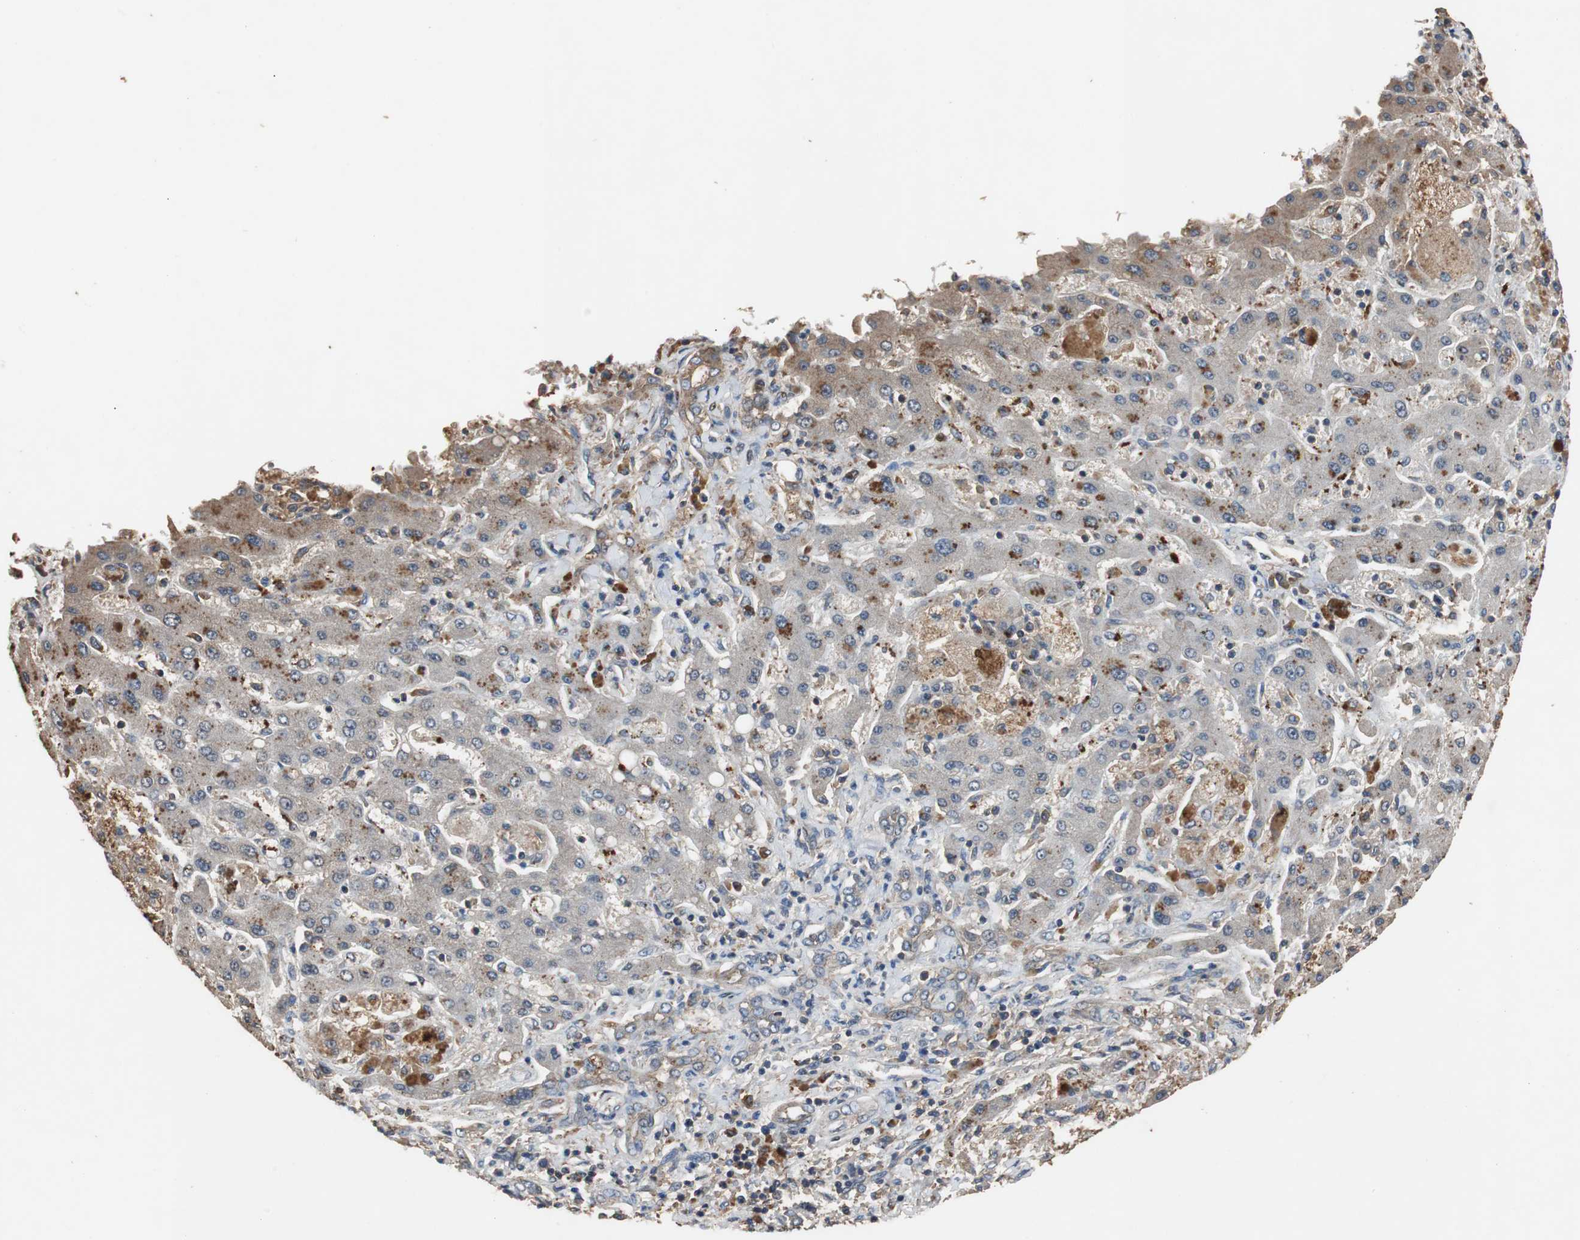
{"staining": {"intensity": "weak", "quantity": "<25%", "location": "cytoplasmic/membranous"}, "tissue": "liver cancer", "cell_type": "Tumor cells", "image_type": "cancer", "snomed": [{"axis": "morphology", "description": "Cholangiocarcinoma"}, {"axis": "topography", "description": "Liver"}], "caption": "Cholangiocarcinoma (liver) was stained to show a protein in brown. There is no significant staining in tumor cells.", "gene": "TNFRSF14", "patient": {"sex": "male", "age": 50}}